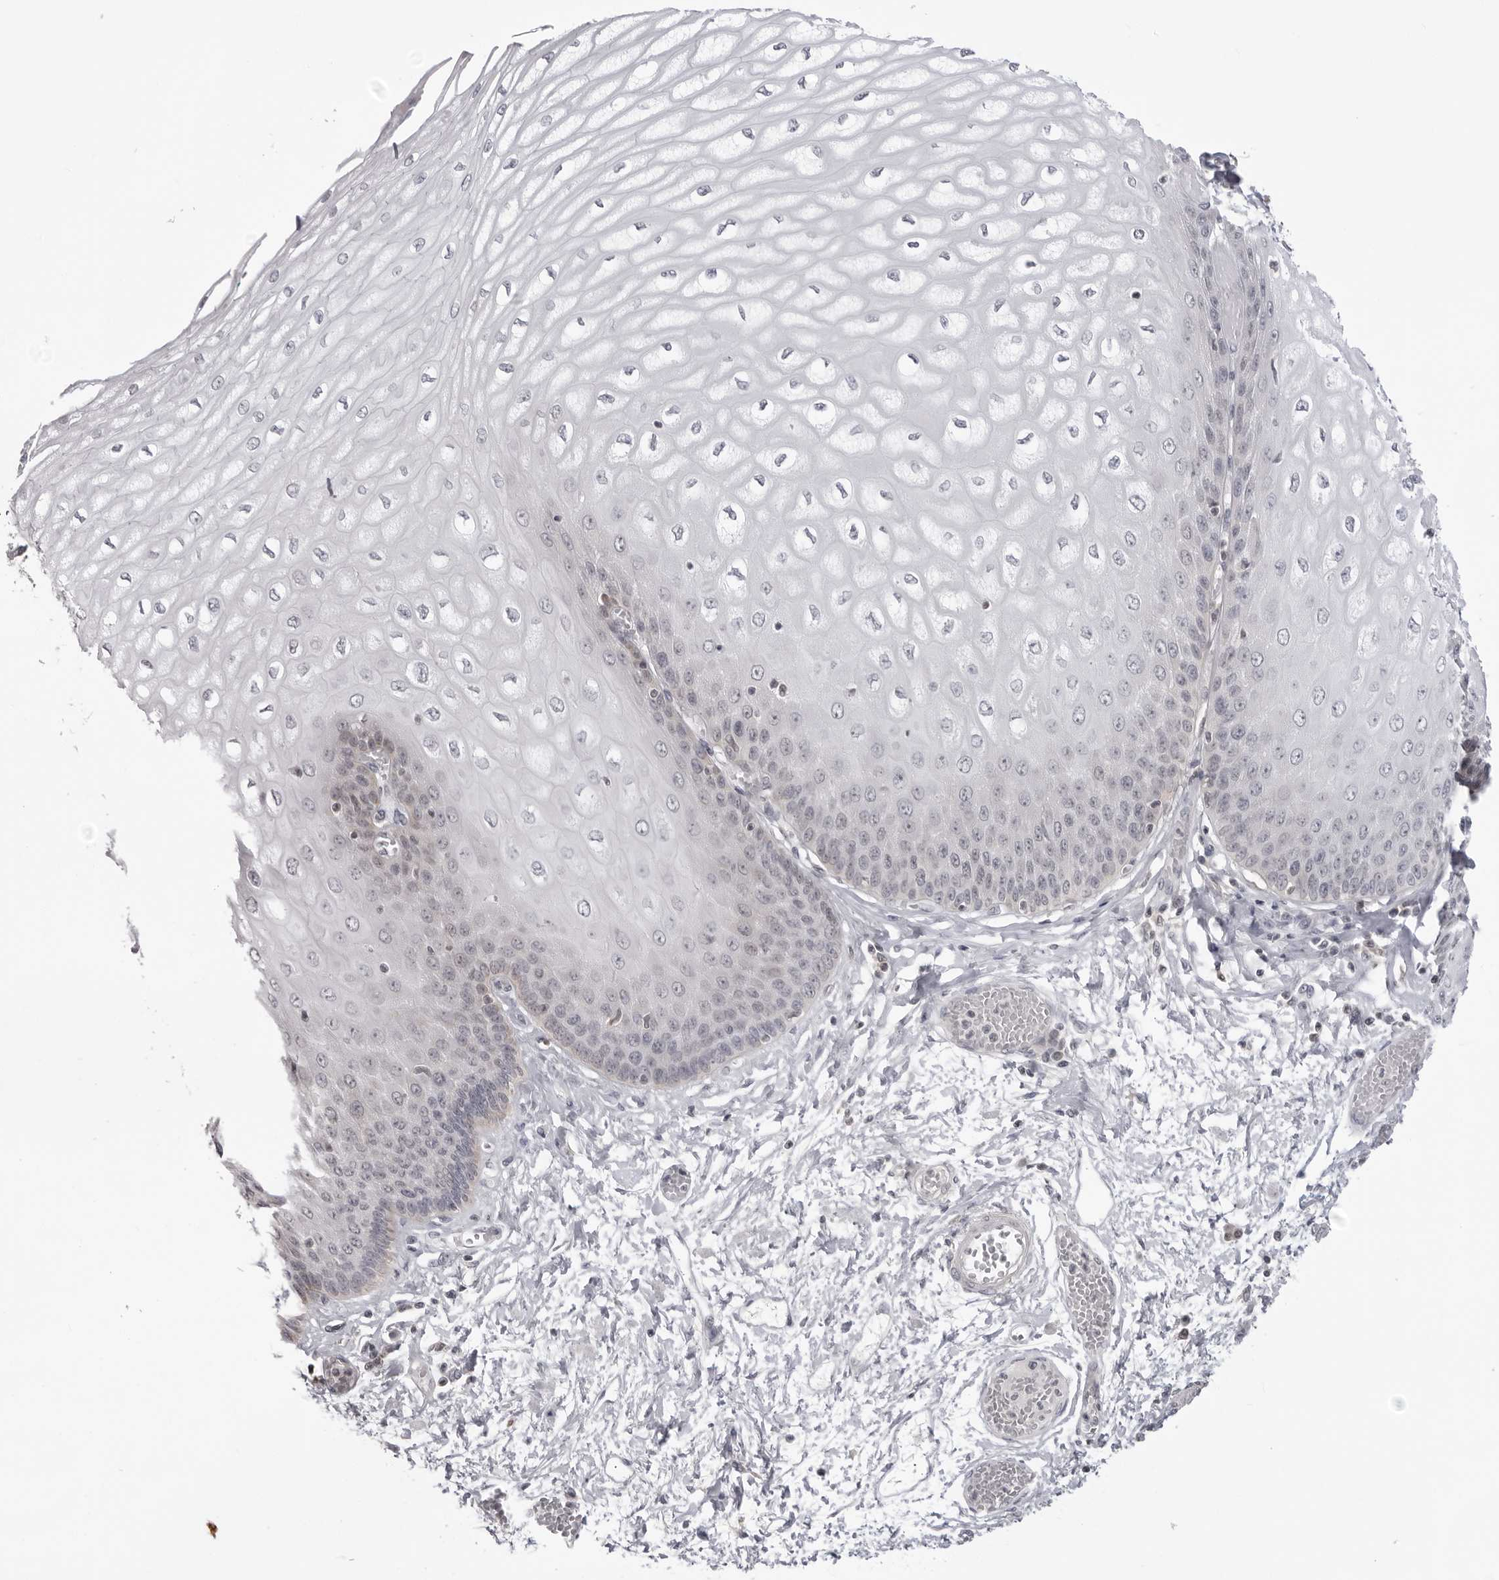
{"staining": {"intensity": "moderate", "quantity": "<25%", "location": "nuclear"}, "tissue": "esophagus", "cell_type": "Squamous epithelial cells", "image_type": "normal", "snomed": [{"axis": "morphology", "description": "Normal tissue, NOS"}, {"axis": "topography", "description": "Esophagus"}], "caption": "Esophagus stained with immunohistochemistry displays moderate nuclear positivity in about <25% of squamous epithelial cells. Using DAB (3,3'-diaminobenzidine) (brown) and hematoxylin (blue) stains, captured at high magnification using brightfield microscopy.", "gene": "ACP6", "patient": {"sex": "male", "age": 60}}